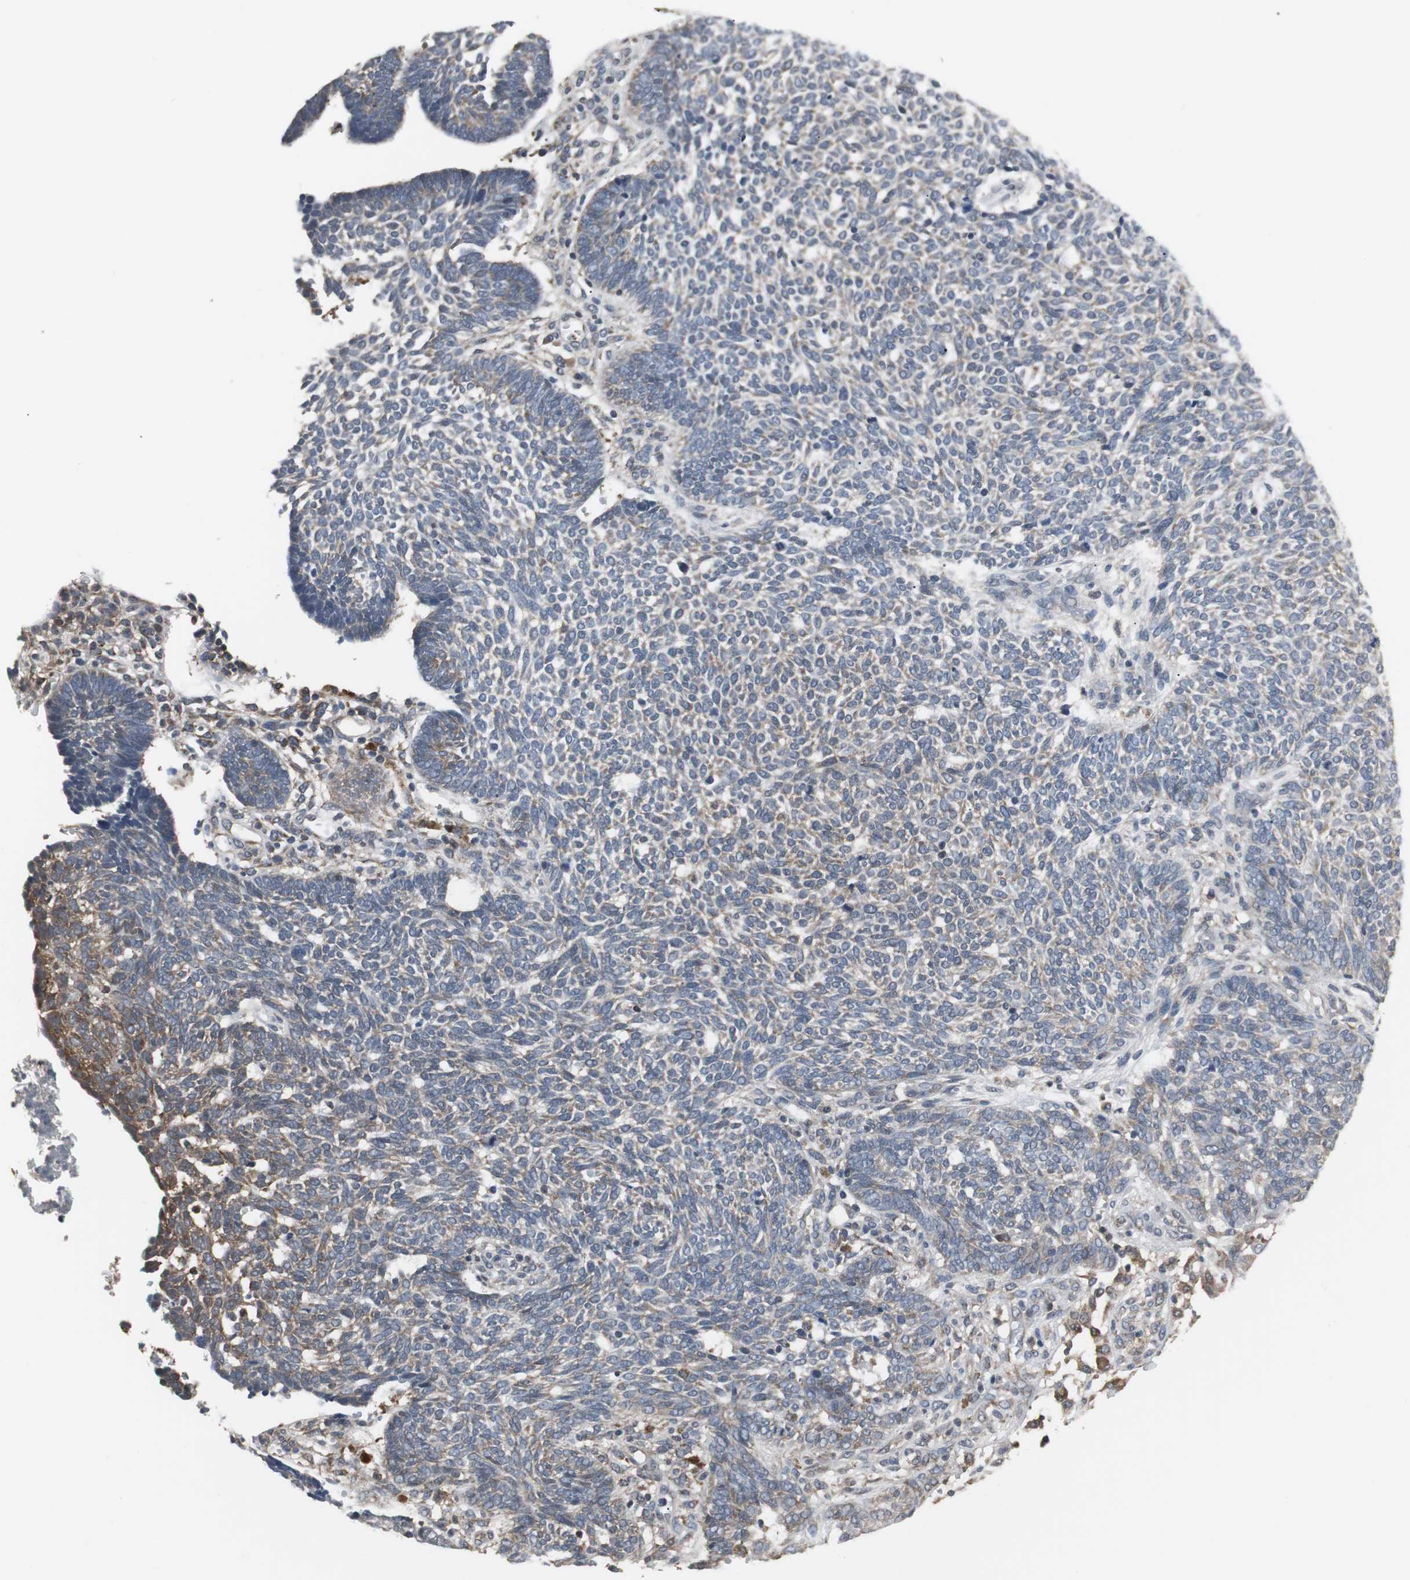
{"staining": {"intensity": "weak", "quantity": "25%-75%", "location": "cytoplasmic/membranous"}, "tissue": "skin cancer", "cell_type": "Tumor cells", "image_type": "cancer", "snomed": [{"axis": "morphology", "description": "Normal tissue, NOS"}, {"axis": "morphology", "description": "Basal cell carcinoma"}, {"axis": "topography", "description": "Skin"}], "caption": "Skin cancer stained with DAB (3,3'-diaminobenzidine) IHC demonstrates low levels of weak cytoplasmic/membranous staining in approximately 25%-75% of tumor cells.", "gene": "ZSCAN22", "patient": {"sex": "male", "age": 87}}